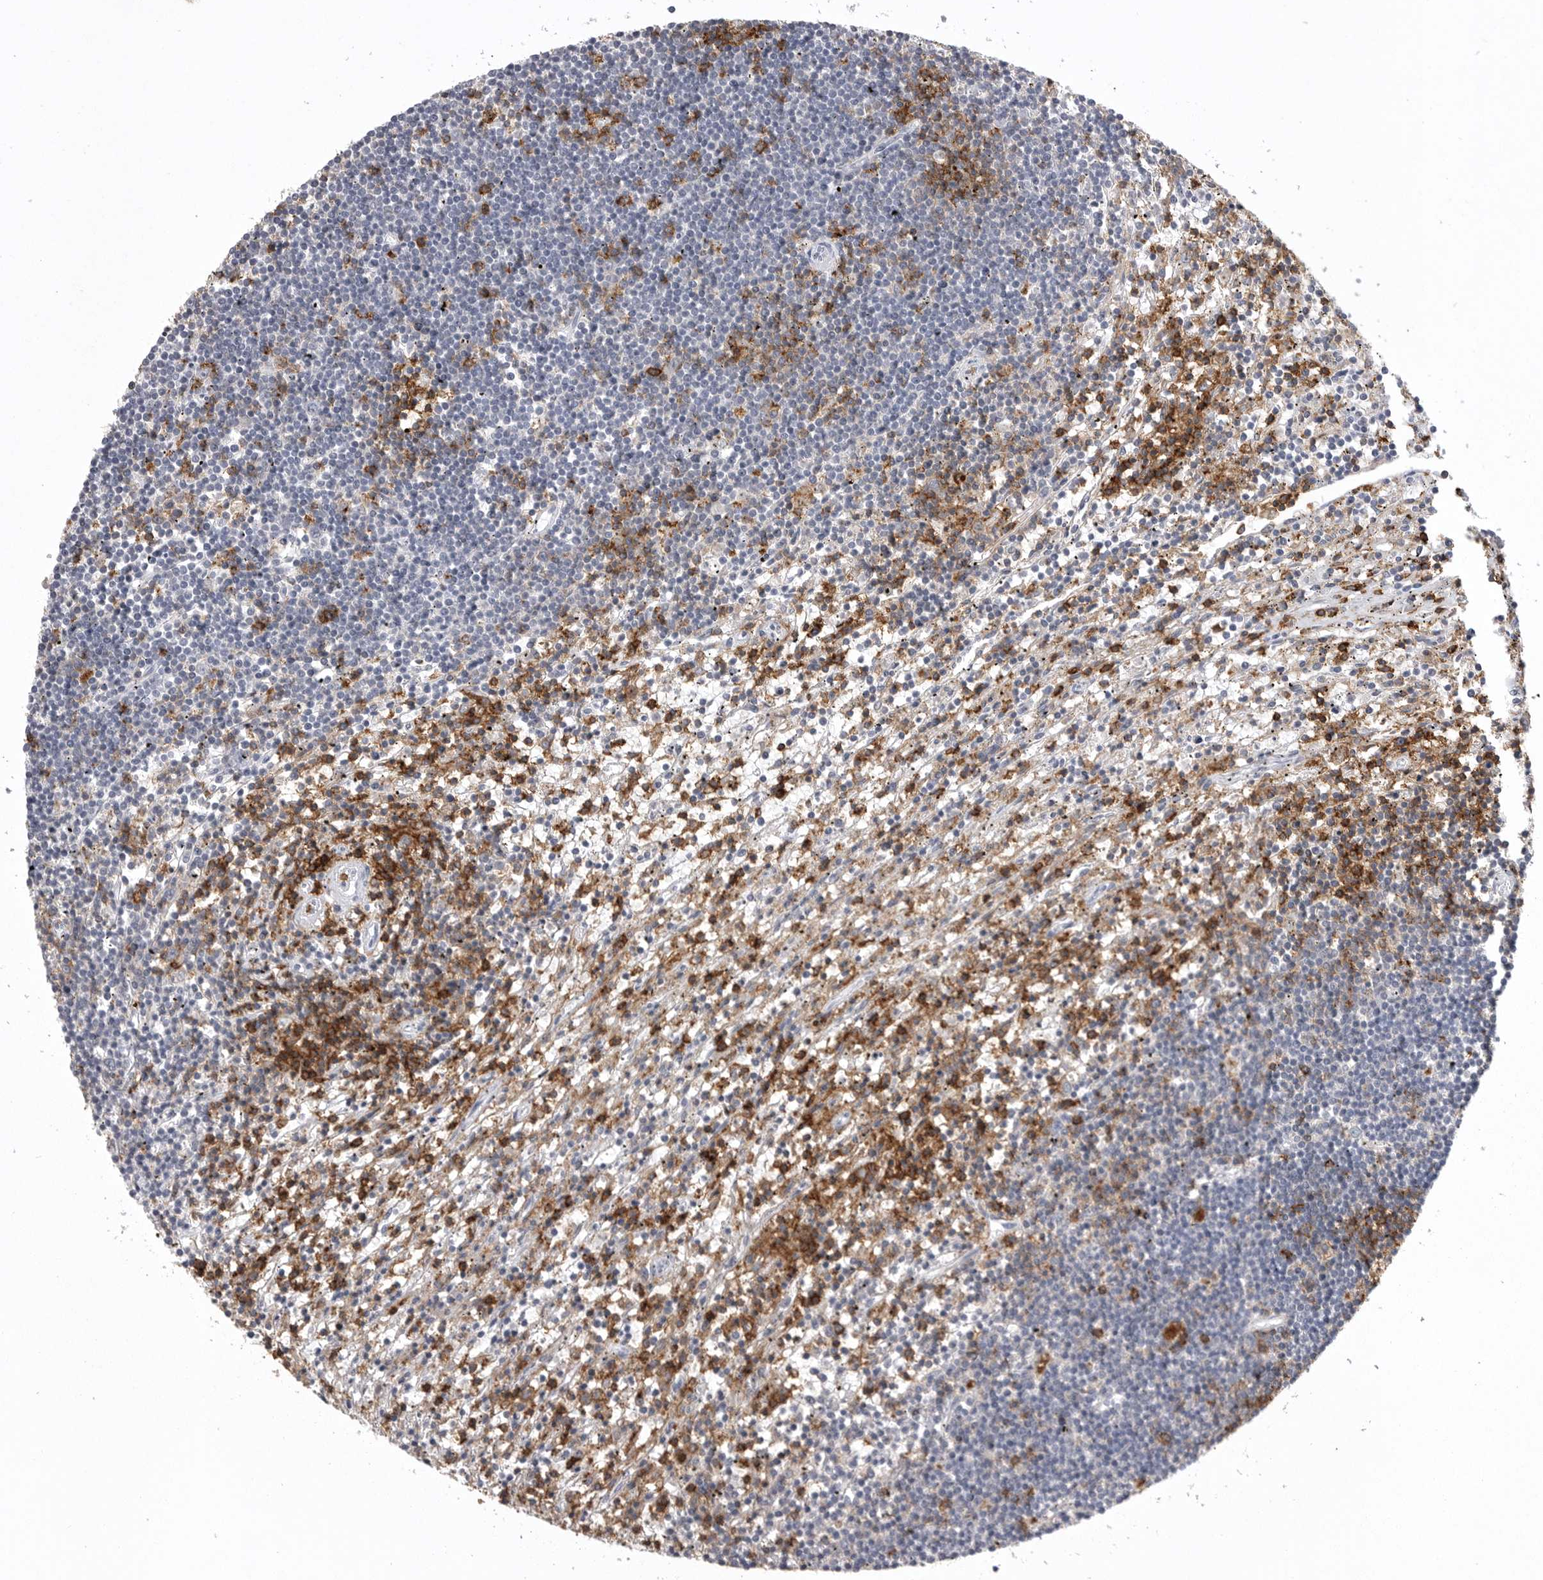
{"staining": {"intensity": "negative", "quantity": "none", "location": "nuclear"}, "tissue": "lymphoma", "cell_type": "Tumor cells", "image_type": "cancer", "snomed": [{"axis": "morphology", "description": "Malignant lymphoma, non-Hodgkin's type, Low grade"}, {"axis": "topography", "description": "Spleen"}], "caption": "The IHC micrograph has no significant positivity in tumor cells of lymphoma tissue. Brightfield microscopy of IHC stained with DAB (3,3'-diaminobenzidine) (brown) and hematoxylin (blue), captured at high magnification.", "gene": "ITGAL", "patient": {"sex": "male", "age": 76}}